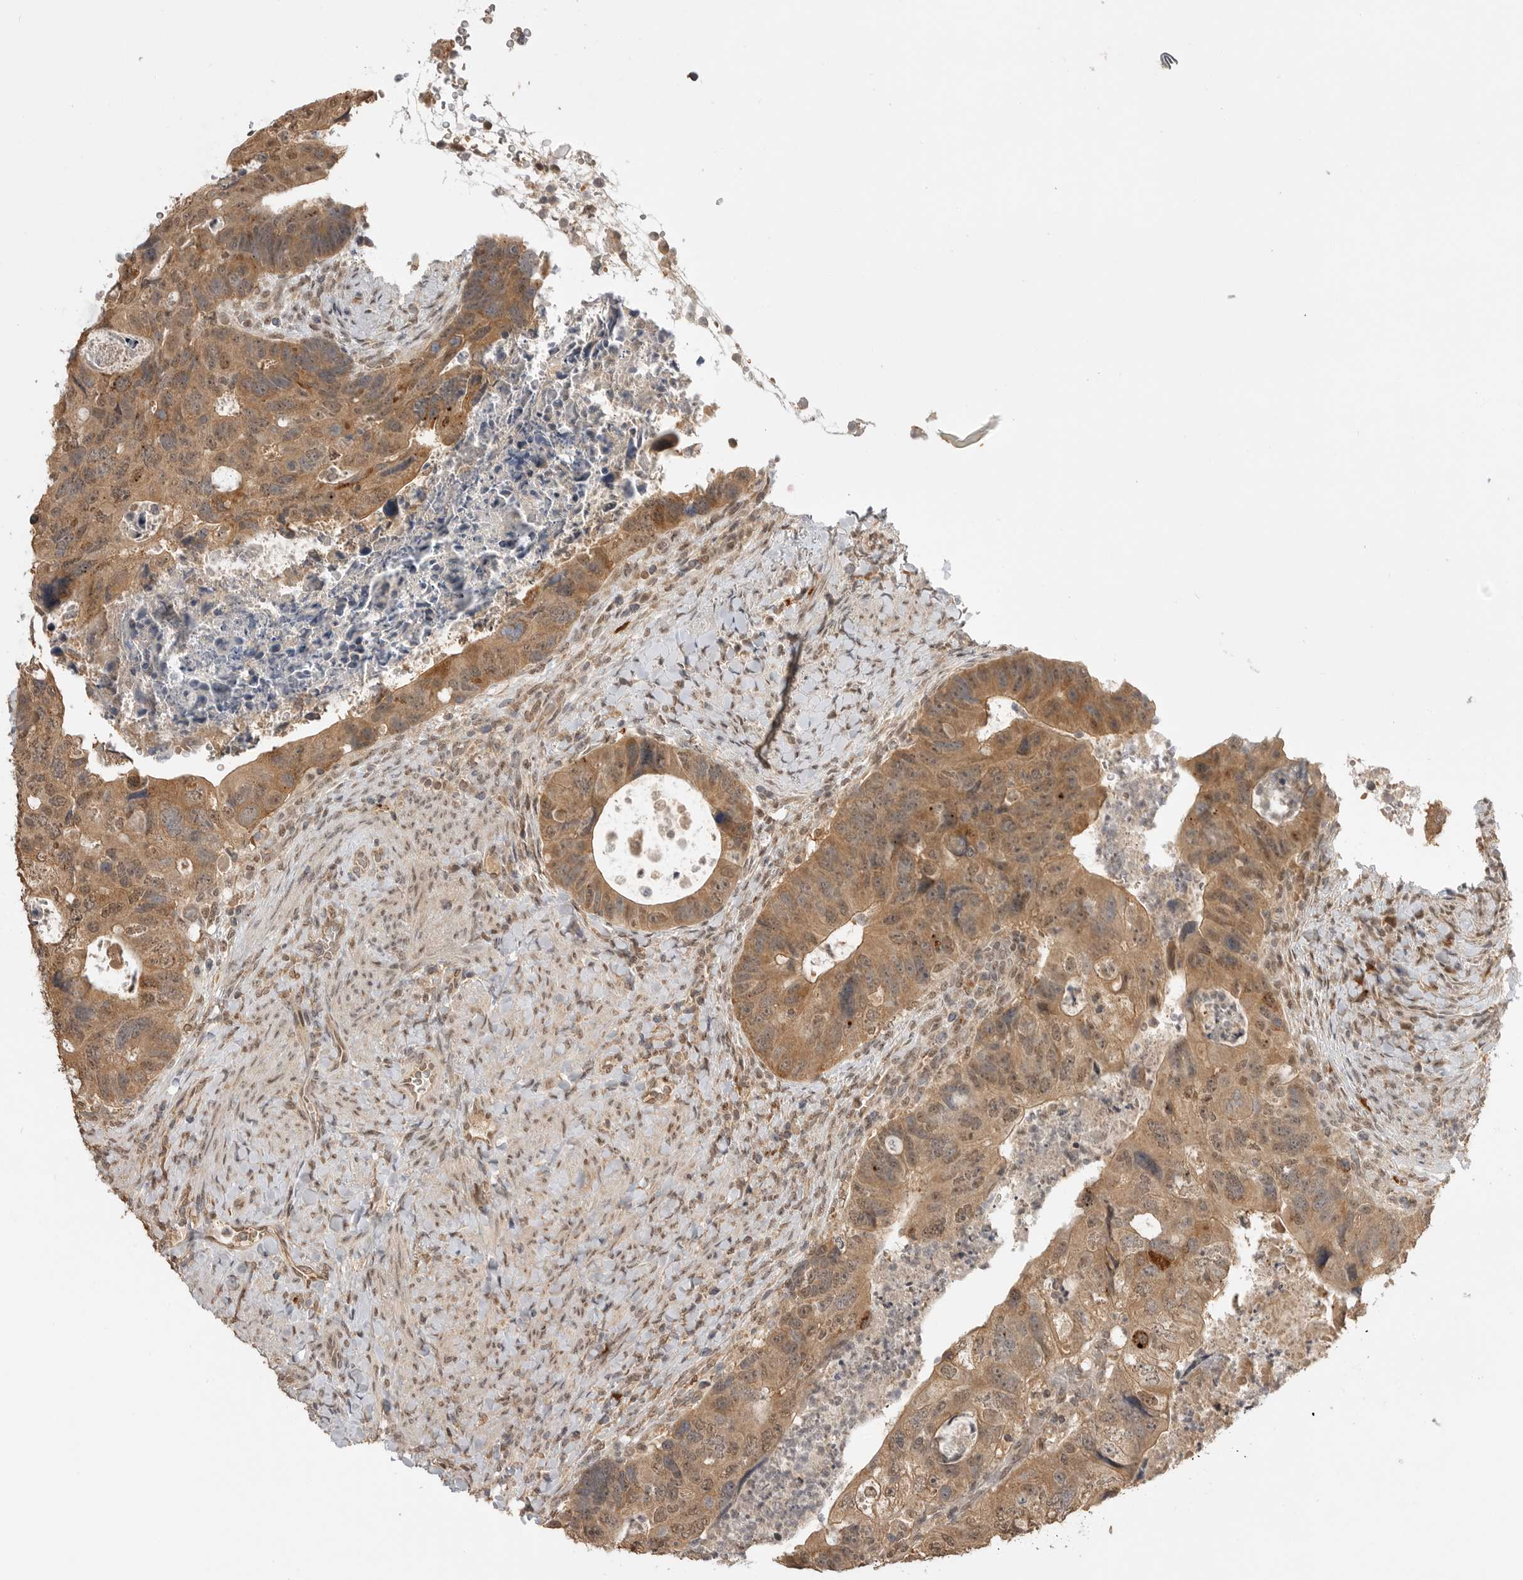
{"staining": {"intensity": "moderate", "quantity": ">75%", "location": "cytoplasmic/membranous"}, "tissue": "colorectal cancer", "cell_type": "Tumor cells", "image_type": "cancer", "snomed": [{"axis": "morphology", "description": "Adenocarcinoma, NOS"}, {"axis": "topography", "description": "Rectum"}], "caption": "This is an image of immunohistochemistry staining of colorectal adenocarcinoma, which shows moderate staining in the cytoplasmic/membranous of tumor cells.", "gene": "ASPSCR1", "patient": {"sex": "male", "age": 59}}